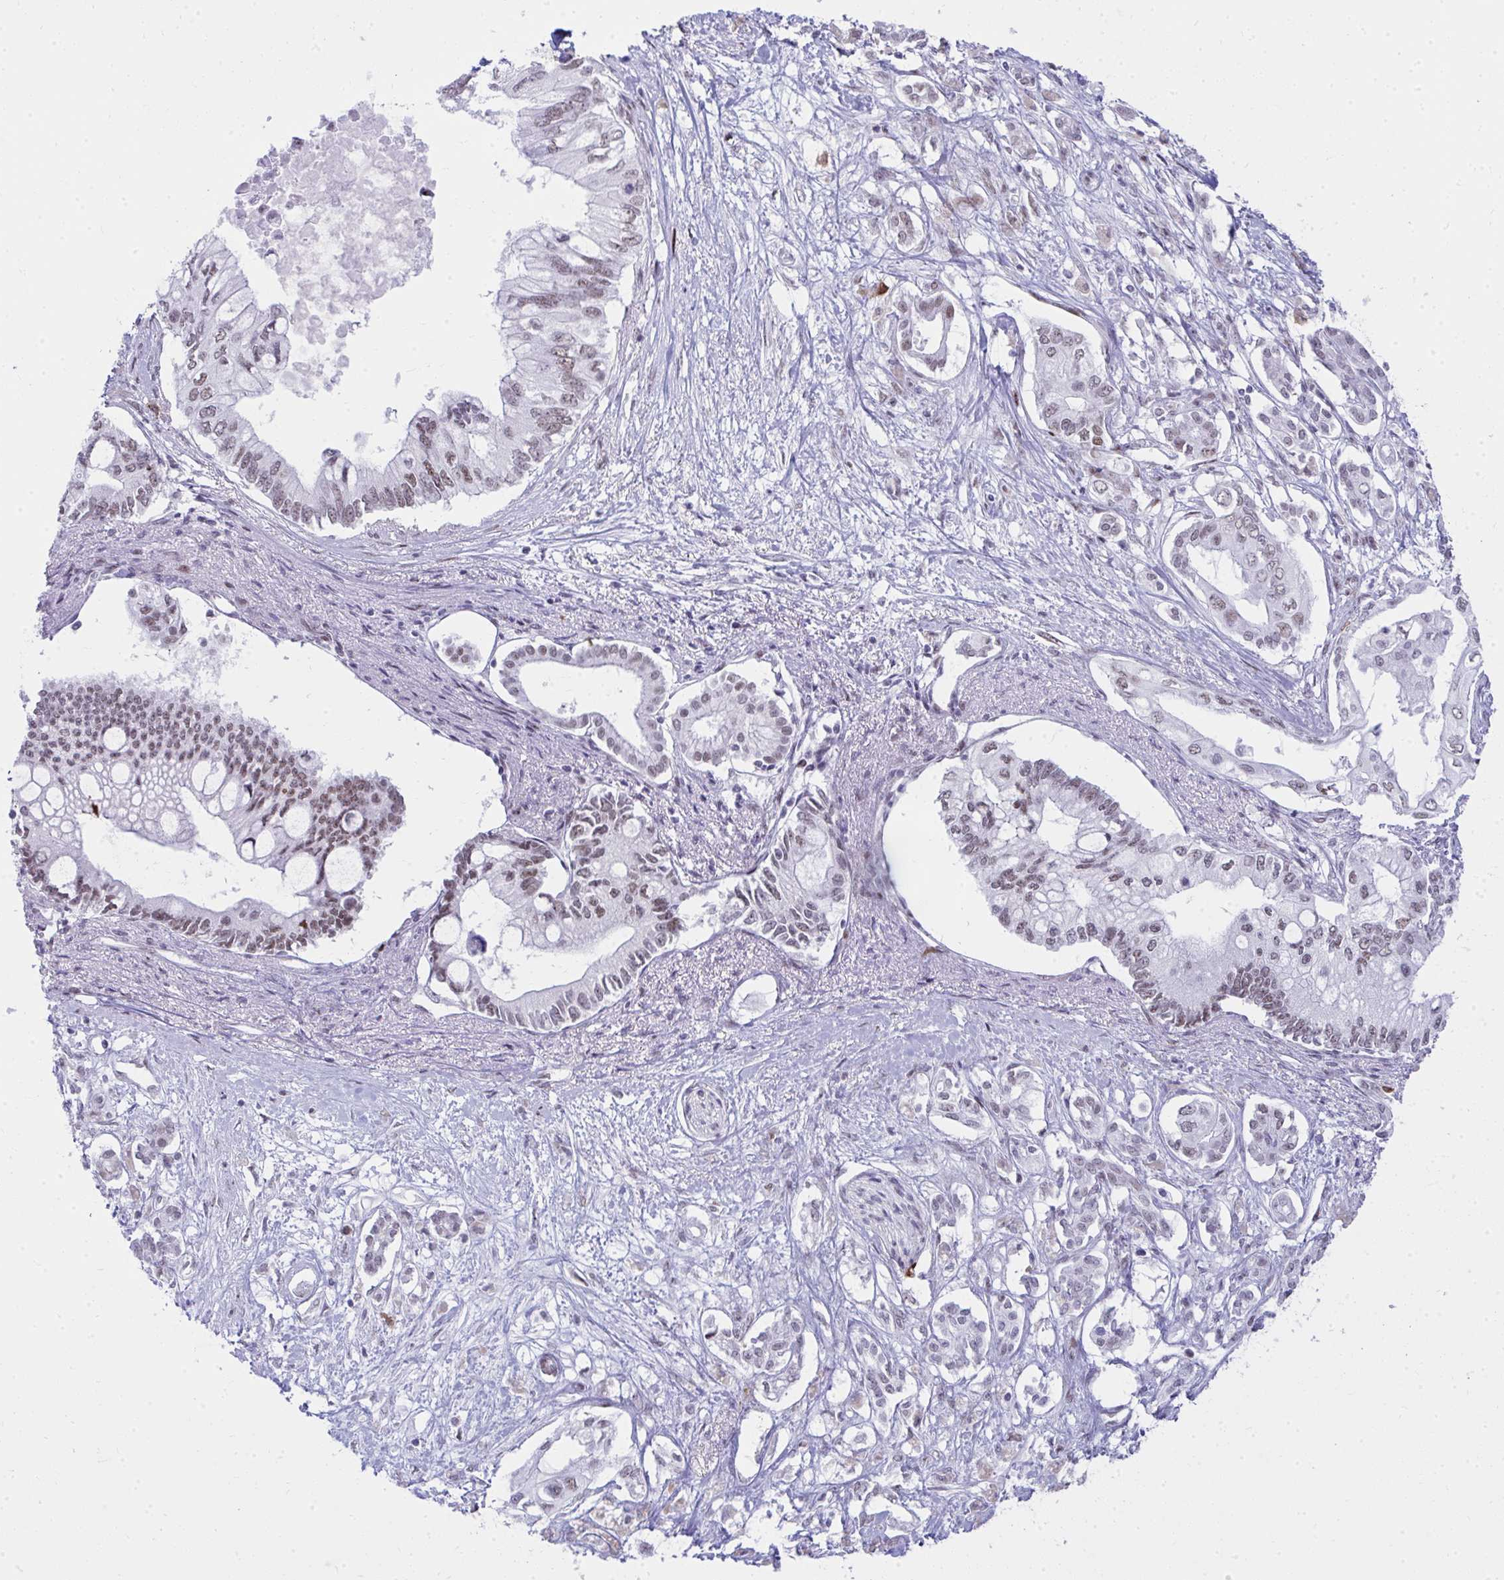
{"staining": {"intensity": "moderate", "quantity": "25%-75%", "location": "nuclear"}, "tissue": "pancreatic cancer", "cell_type": "Tumor cells", "image_type": "cancer", "snomed": [{"axis": "morphology", "description": "Adenocarcinoma, NOS"}, {"axis": "topography", "description": "Pancreas"}], "caption": "DAB (3,3'-diaminobenzidine) immunohistochemical staining of adenocarcinoma (pancreatic) exhibits moderate nuclear protein staining in about 25%-75% of tumor cells.", "gene": "GLDN", "patient": {"sex": "female", "age": 63}}